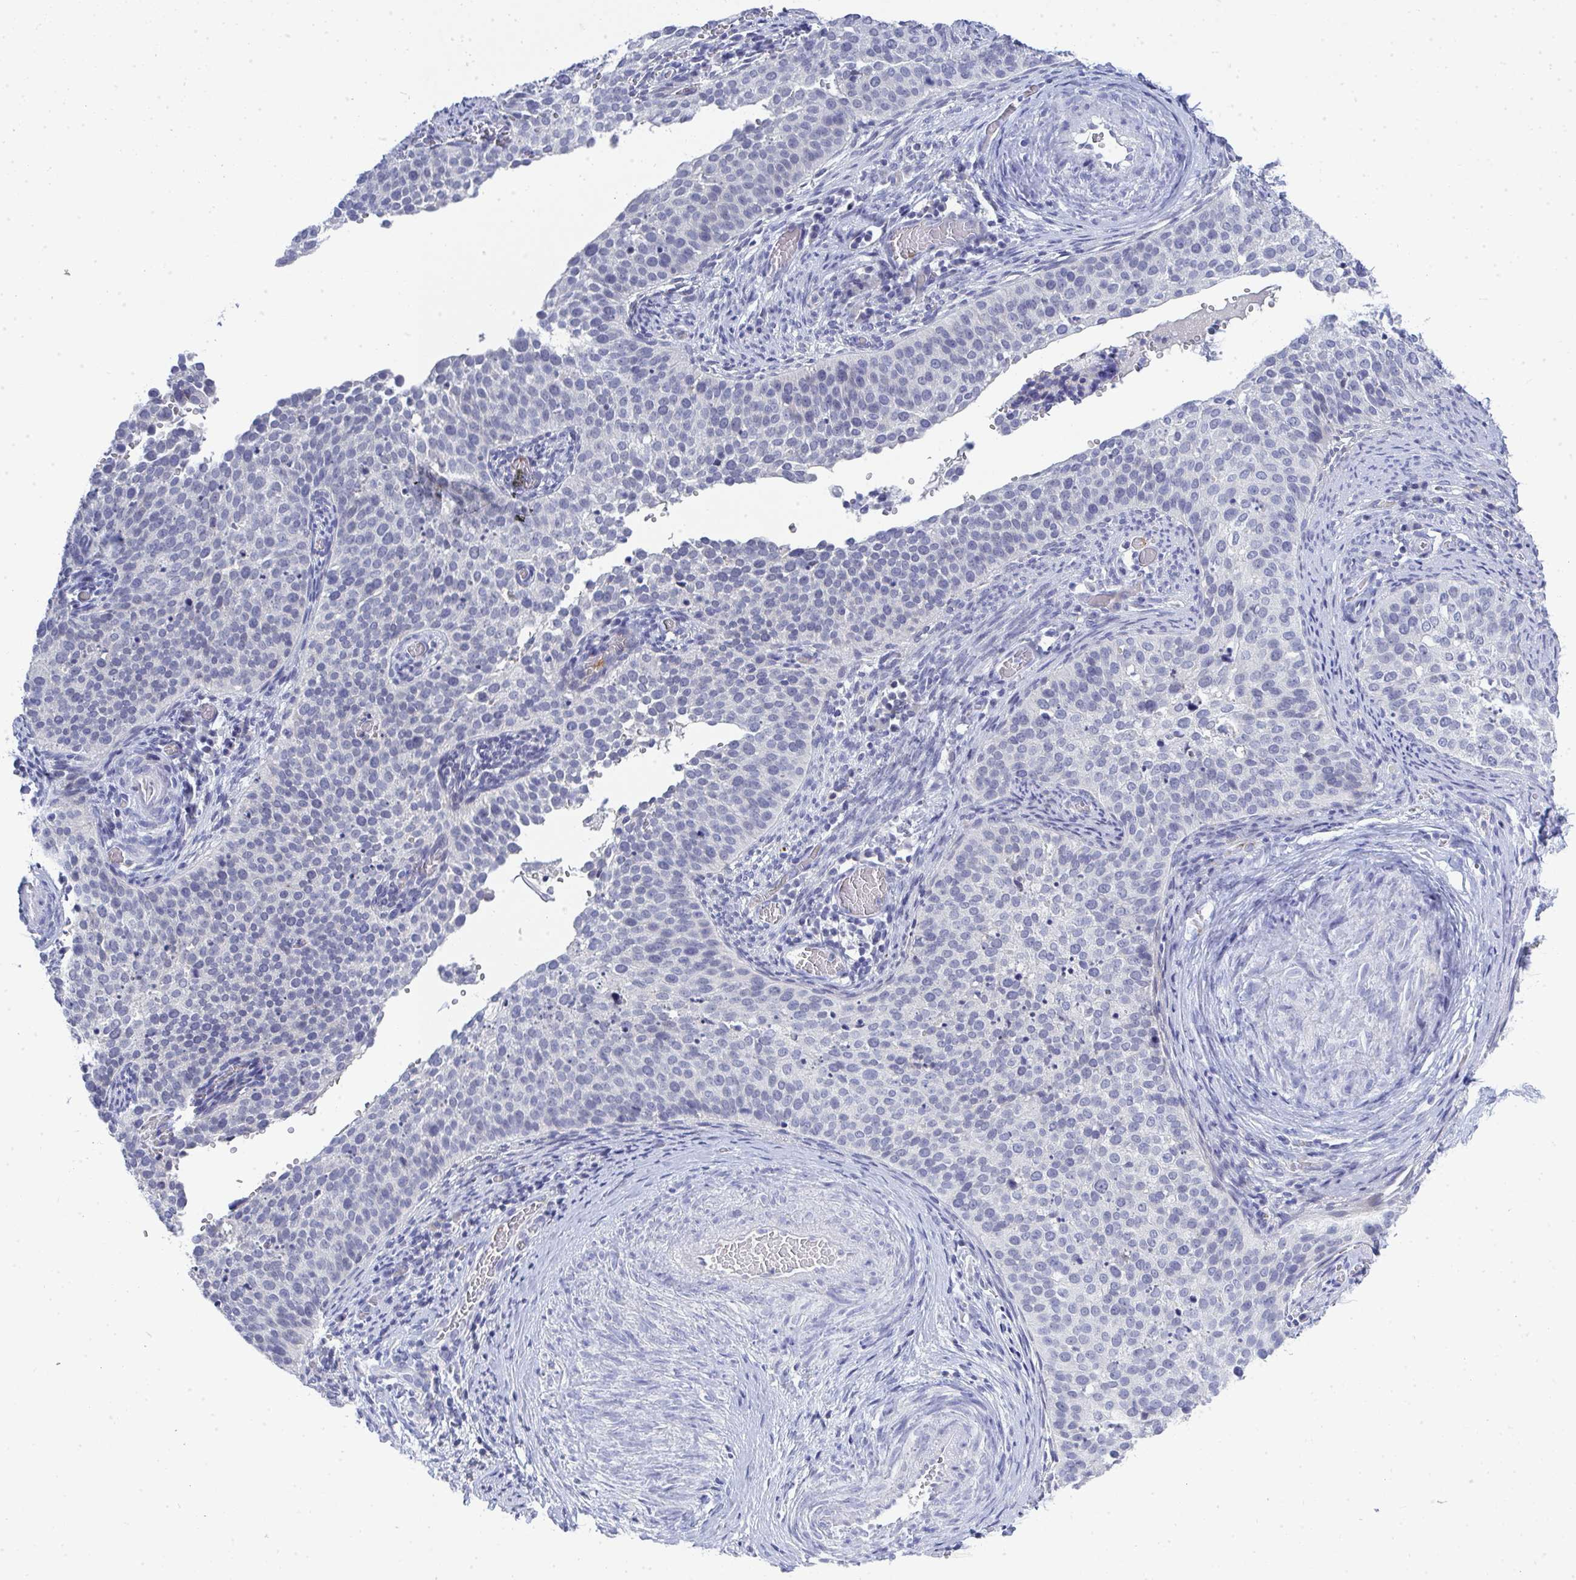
{"staining": {"intensity": "negative", "quantity": "none", "location": "none"}, "tissue": "cervical cancer", "cell_type": "Tumor cells", "image_type": "cancer", "snomed": [{"axis": "morphology", "description": "Squamous cell carcinoma, NOS"}, {"axis": "topography", "description": "Cervix"}], "caption": "IHC of human cervical cancer shows no positivity in tumor cells. (DAB IHC with hematoxylin counter stain).", "gene": "TMEM82", "patient": {"sex": "female", "age": 44}}